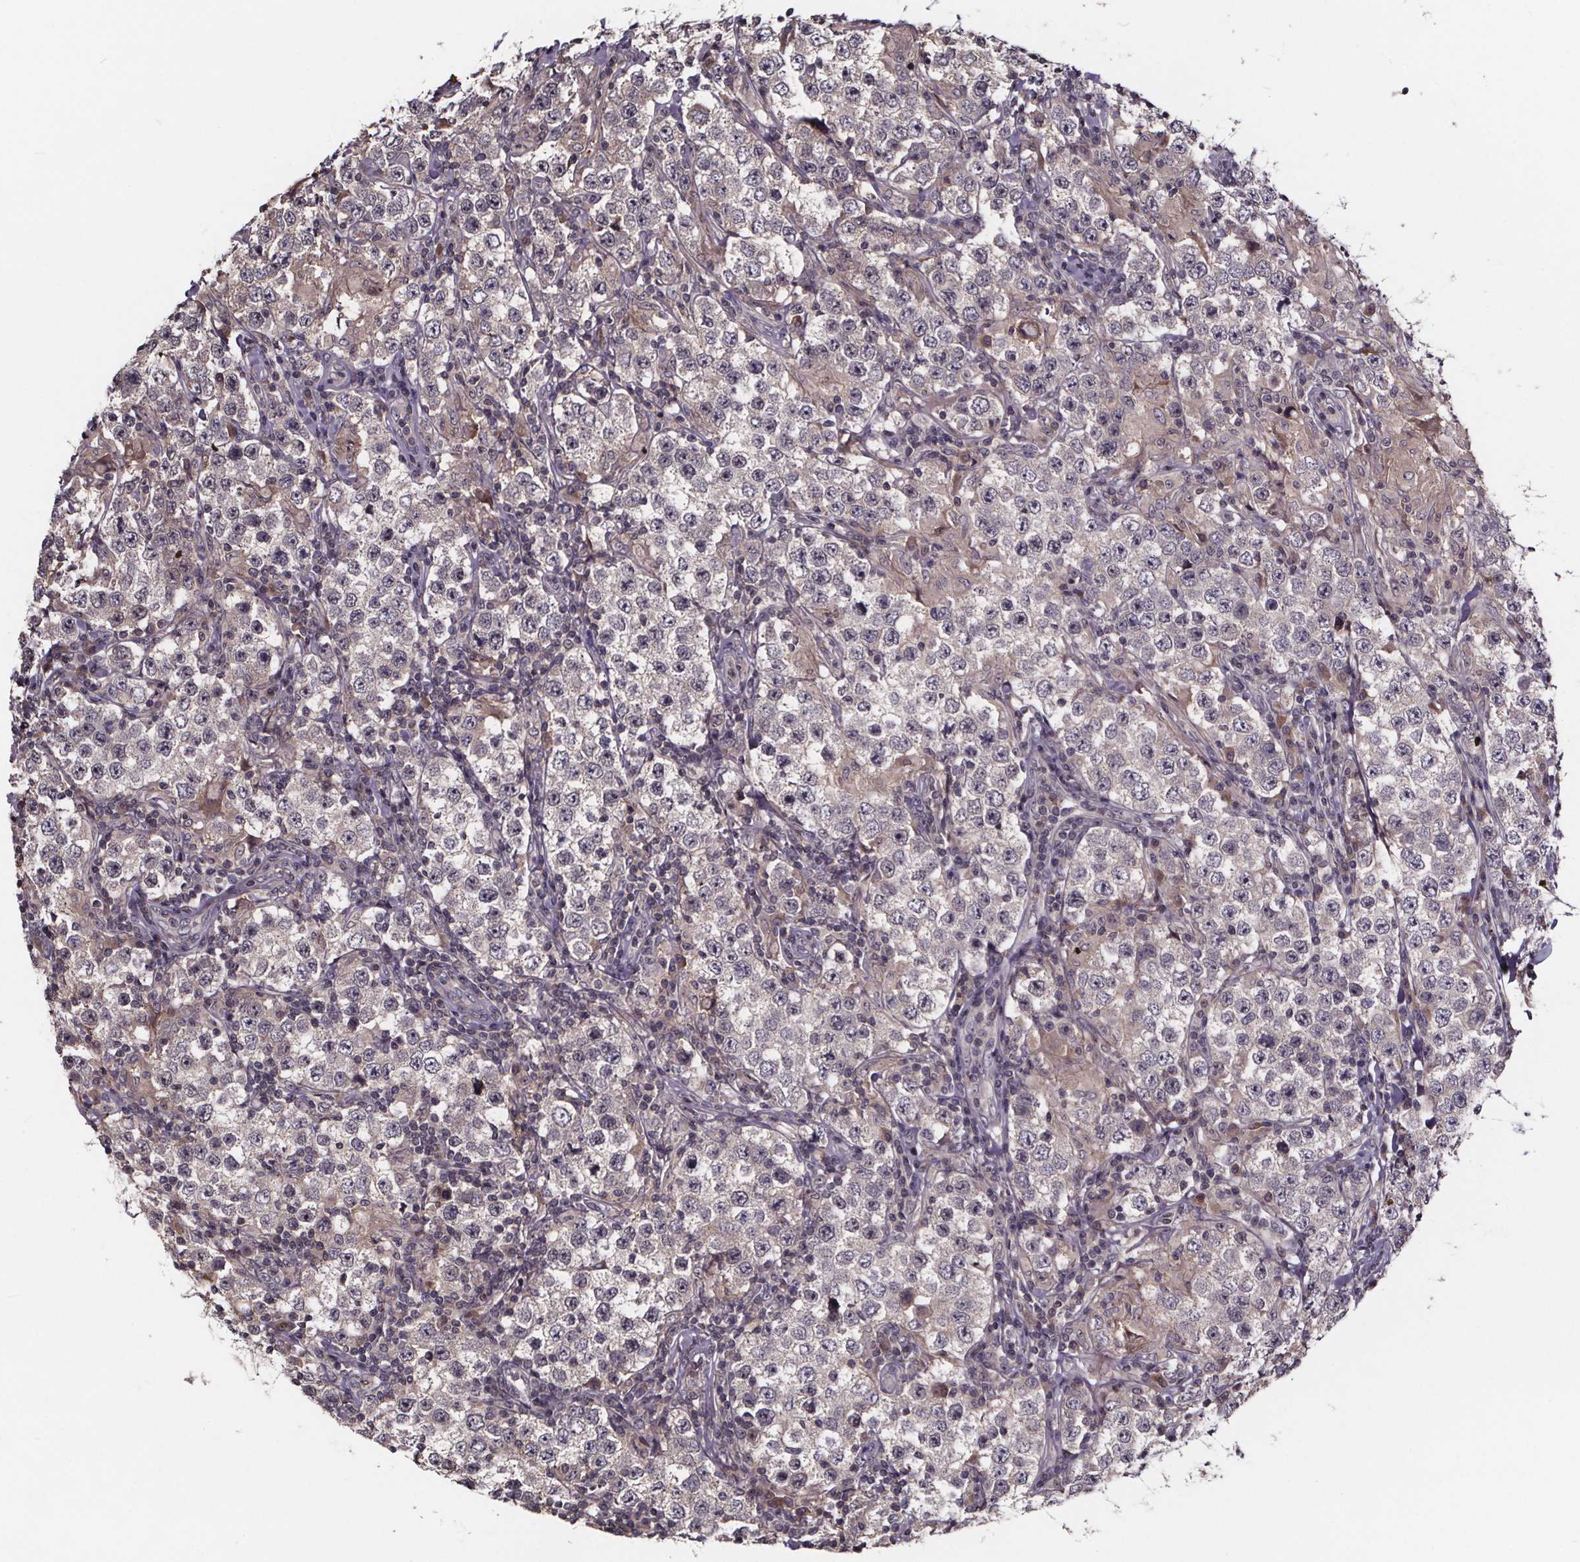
{"staining": {"intensity": "weak", "quantity": "<25%", "location": "cytoplasmic/membranous"}, "tissue": "testis cancer", "cell_type": "Tumor cells", "image_type": "cancer", "snomed": [{"axis": "morphology", "description": "Seminoma, NOS"}, {"axis": "morphology", "description": "Carcinoma, Embryonal, NOS"}, {"axis": "topography", "description": "Testis"}], "caption": "There is no significant positivity in tumor cells of testis seminoma.", "gene": "SMIM1", "patient": {"sex": "male", "age": 41}}